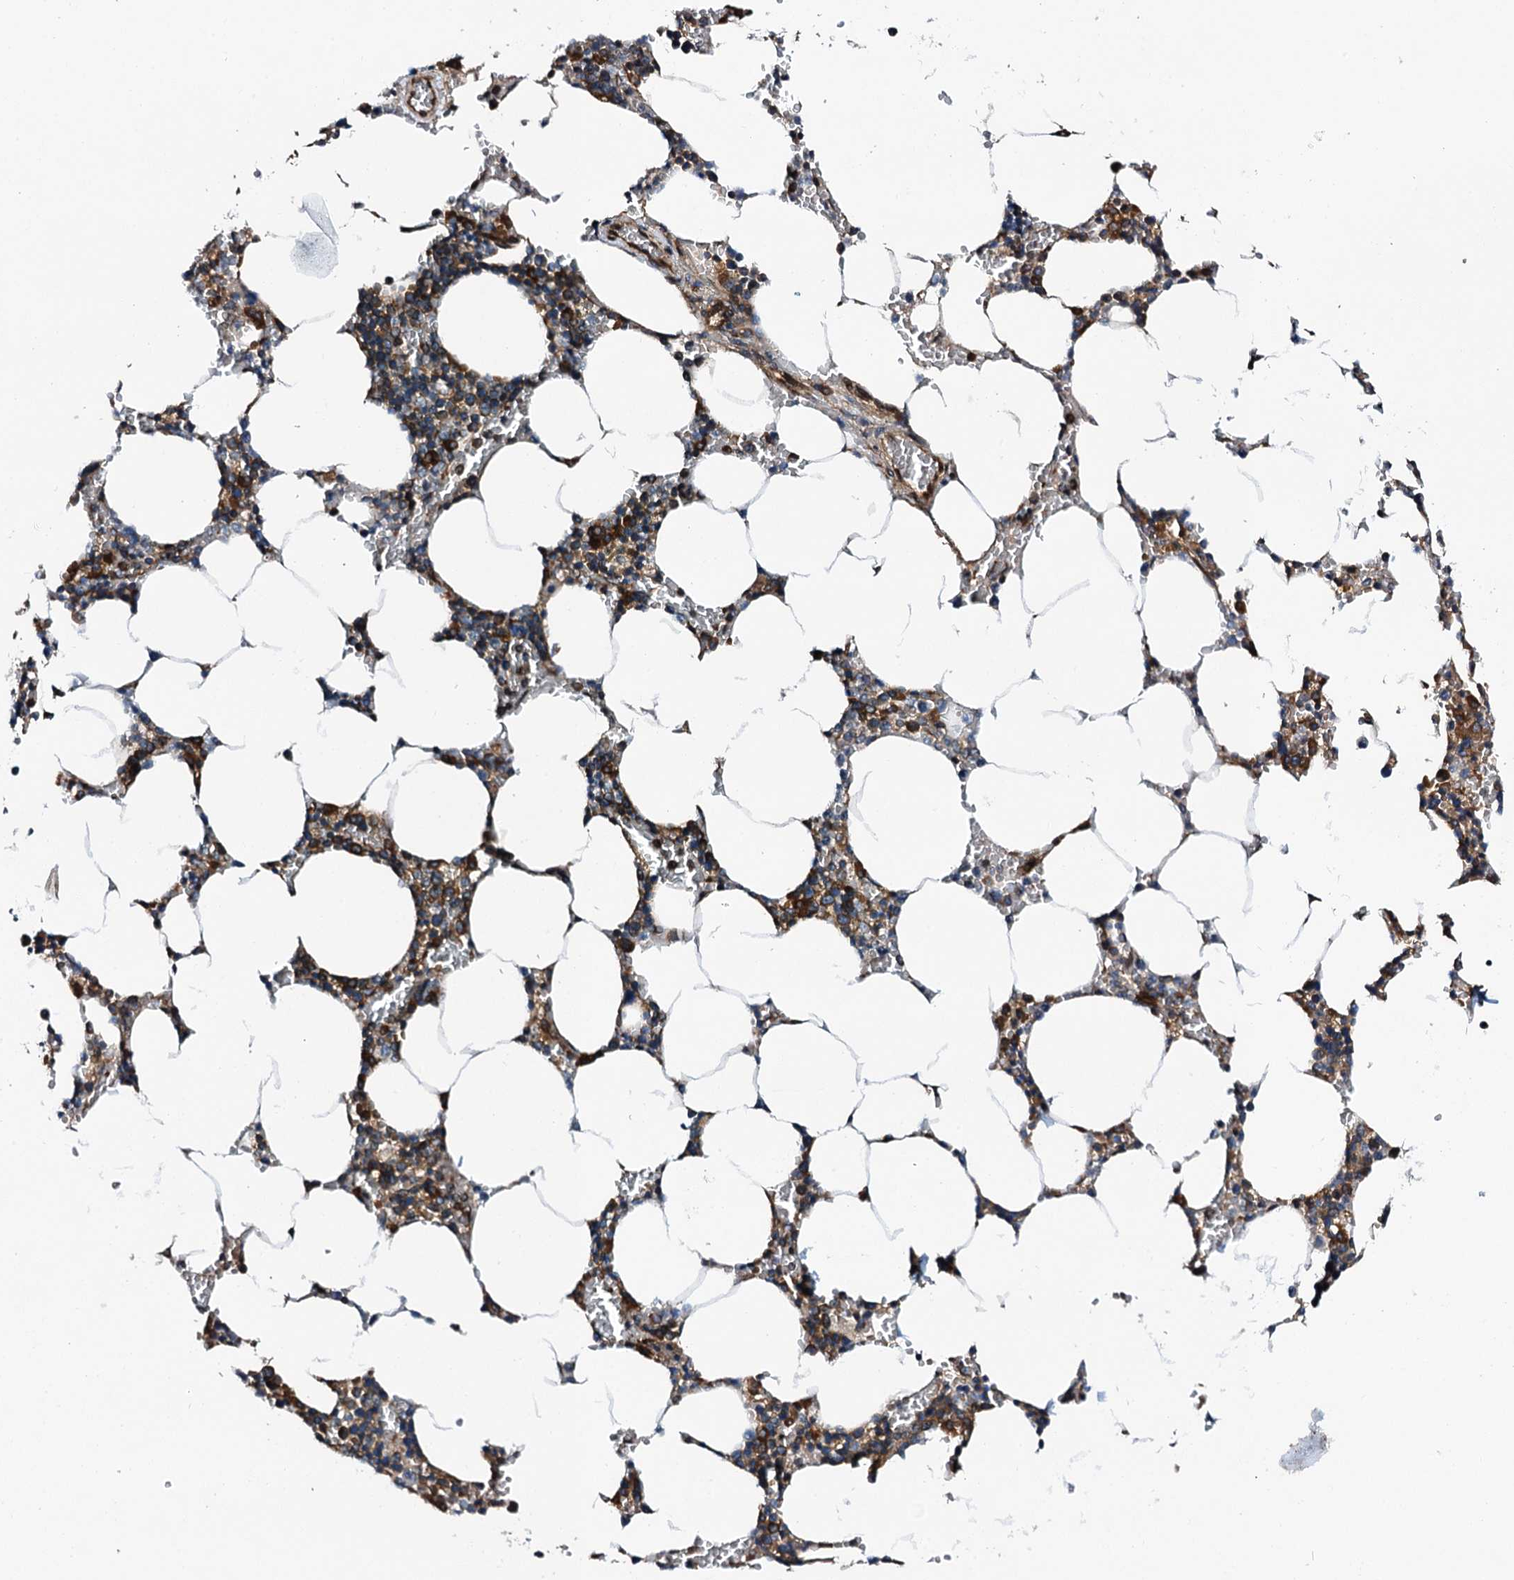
{"staining": {"intensity": "strong", "quantity": "25%-75%", "location": "cytoplasmic/membranous"}, "tissue": "bone marrow", "cell_type": "Hematopoietic cells", "image_type": "normal", "snomed": [{"axis": "morphology", "description": "Normal tissue, NOS"}, {"axis": "topography", "description": "Bone marrow"}], "caption": "About 25%-75% of hematopoietic cells in normal human bone marrow exhibit strong cytoplasmic/membranous protein expression as visualized by brown immunohistochemical staining.", "gene": "MDM1", "patient": {"sex": "male", "age": 70}}